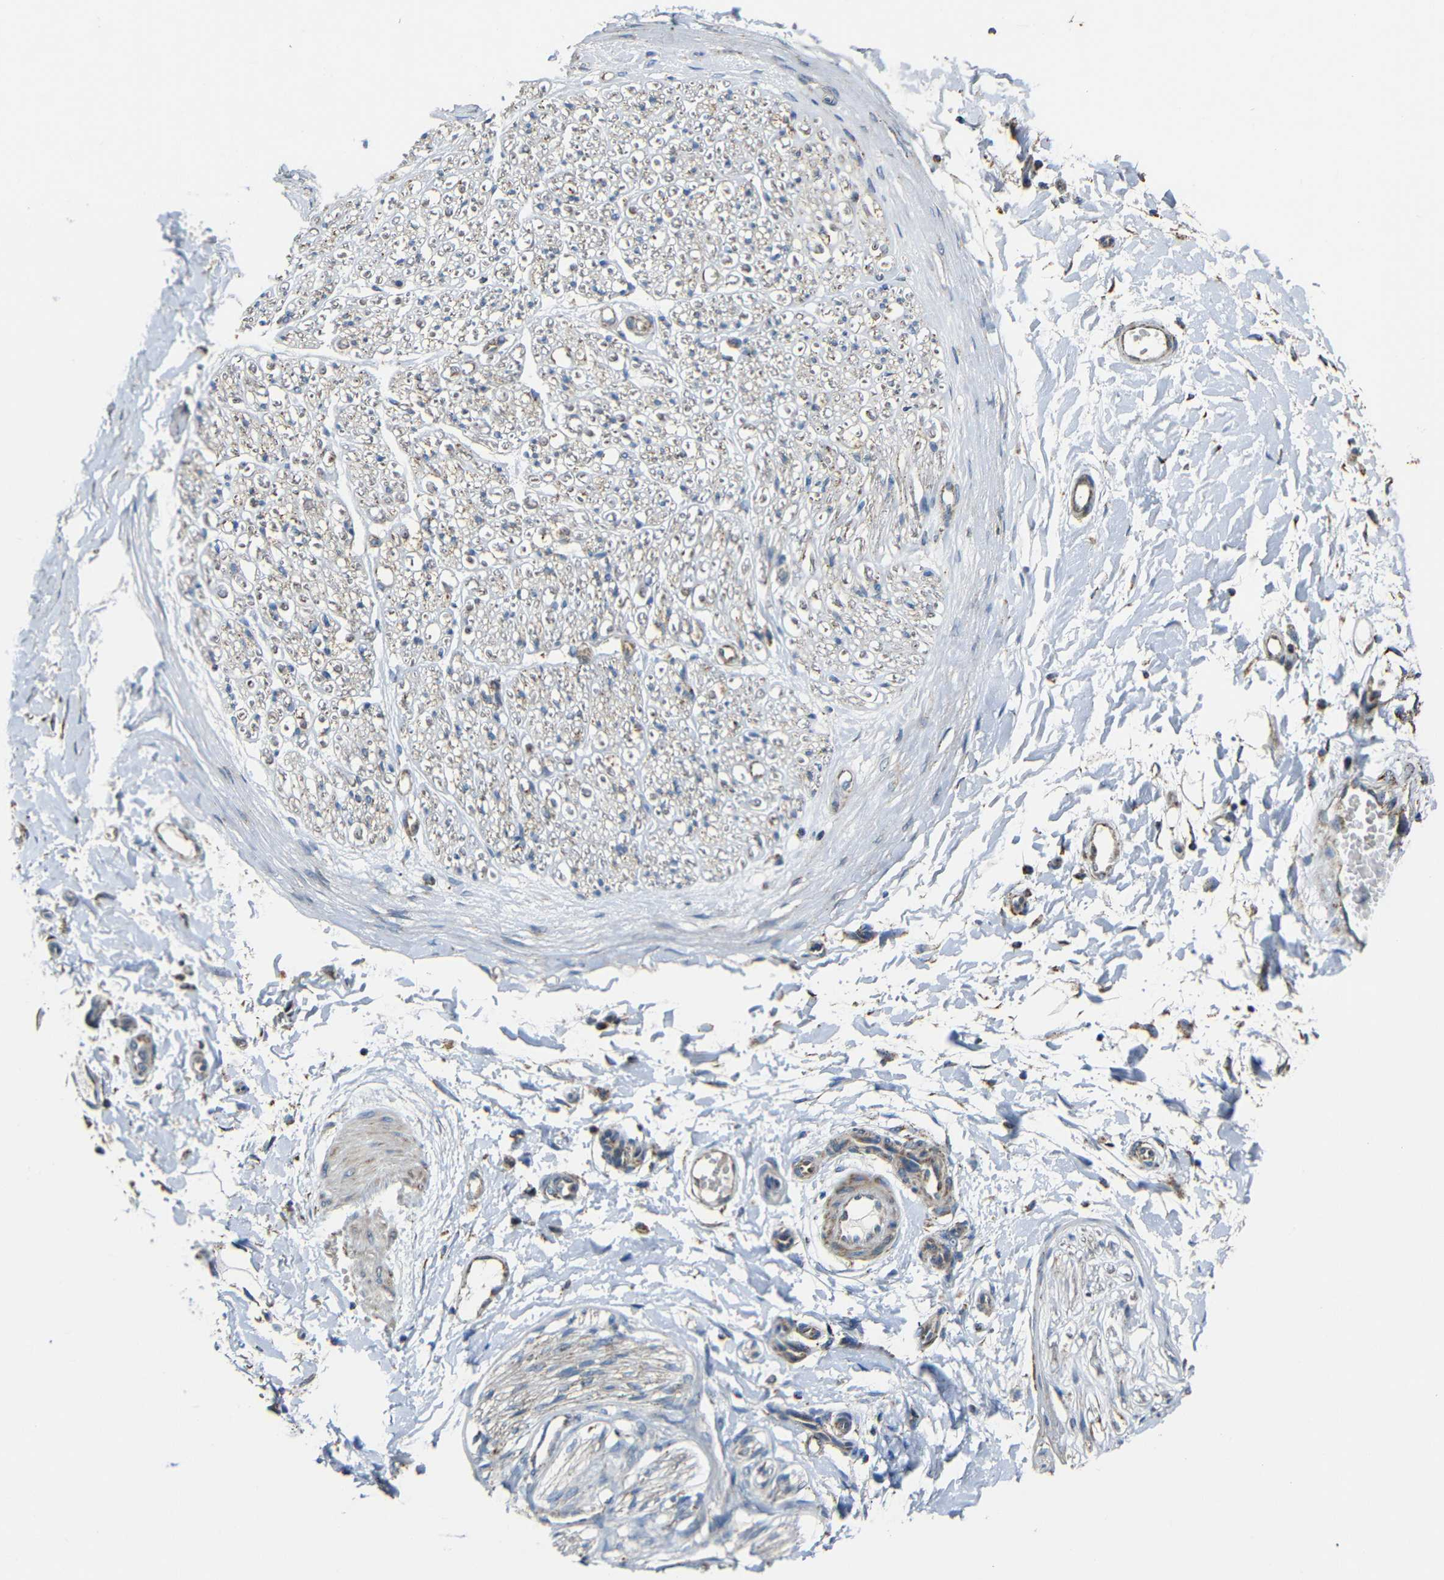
{"staining": {"intensity": "moderate", "quantity": "25%-75%", "location": "cytoplasmic/membranous"}, "tissue": "adipose tissue", "cell_type": "Adipocytes", "image_type": "normal", "snomed": [{"axis": "morphology", "description": "Normal tissue, NOS"}, {"axis": "morphology", "description": "Squamous cell carcinoma, NOS"}, {"axis": "topography", "description": "Skin"}, {"axis": "topography", "description": "Peripheral nerve tissue"}], "caption": "Immunohistochemical staining of benign adipose tissue displays 25%-75% levels of moderate cytoplasmic/membranous protein positivity in approximately 25%-75% of adipocytes.", "gene": "NR3C2", "patient": {"sex": "male", "age": 83}}